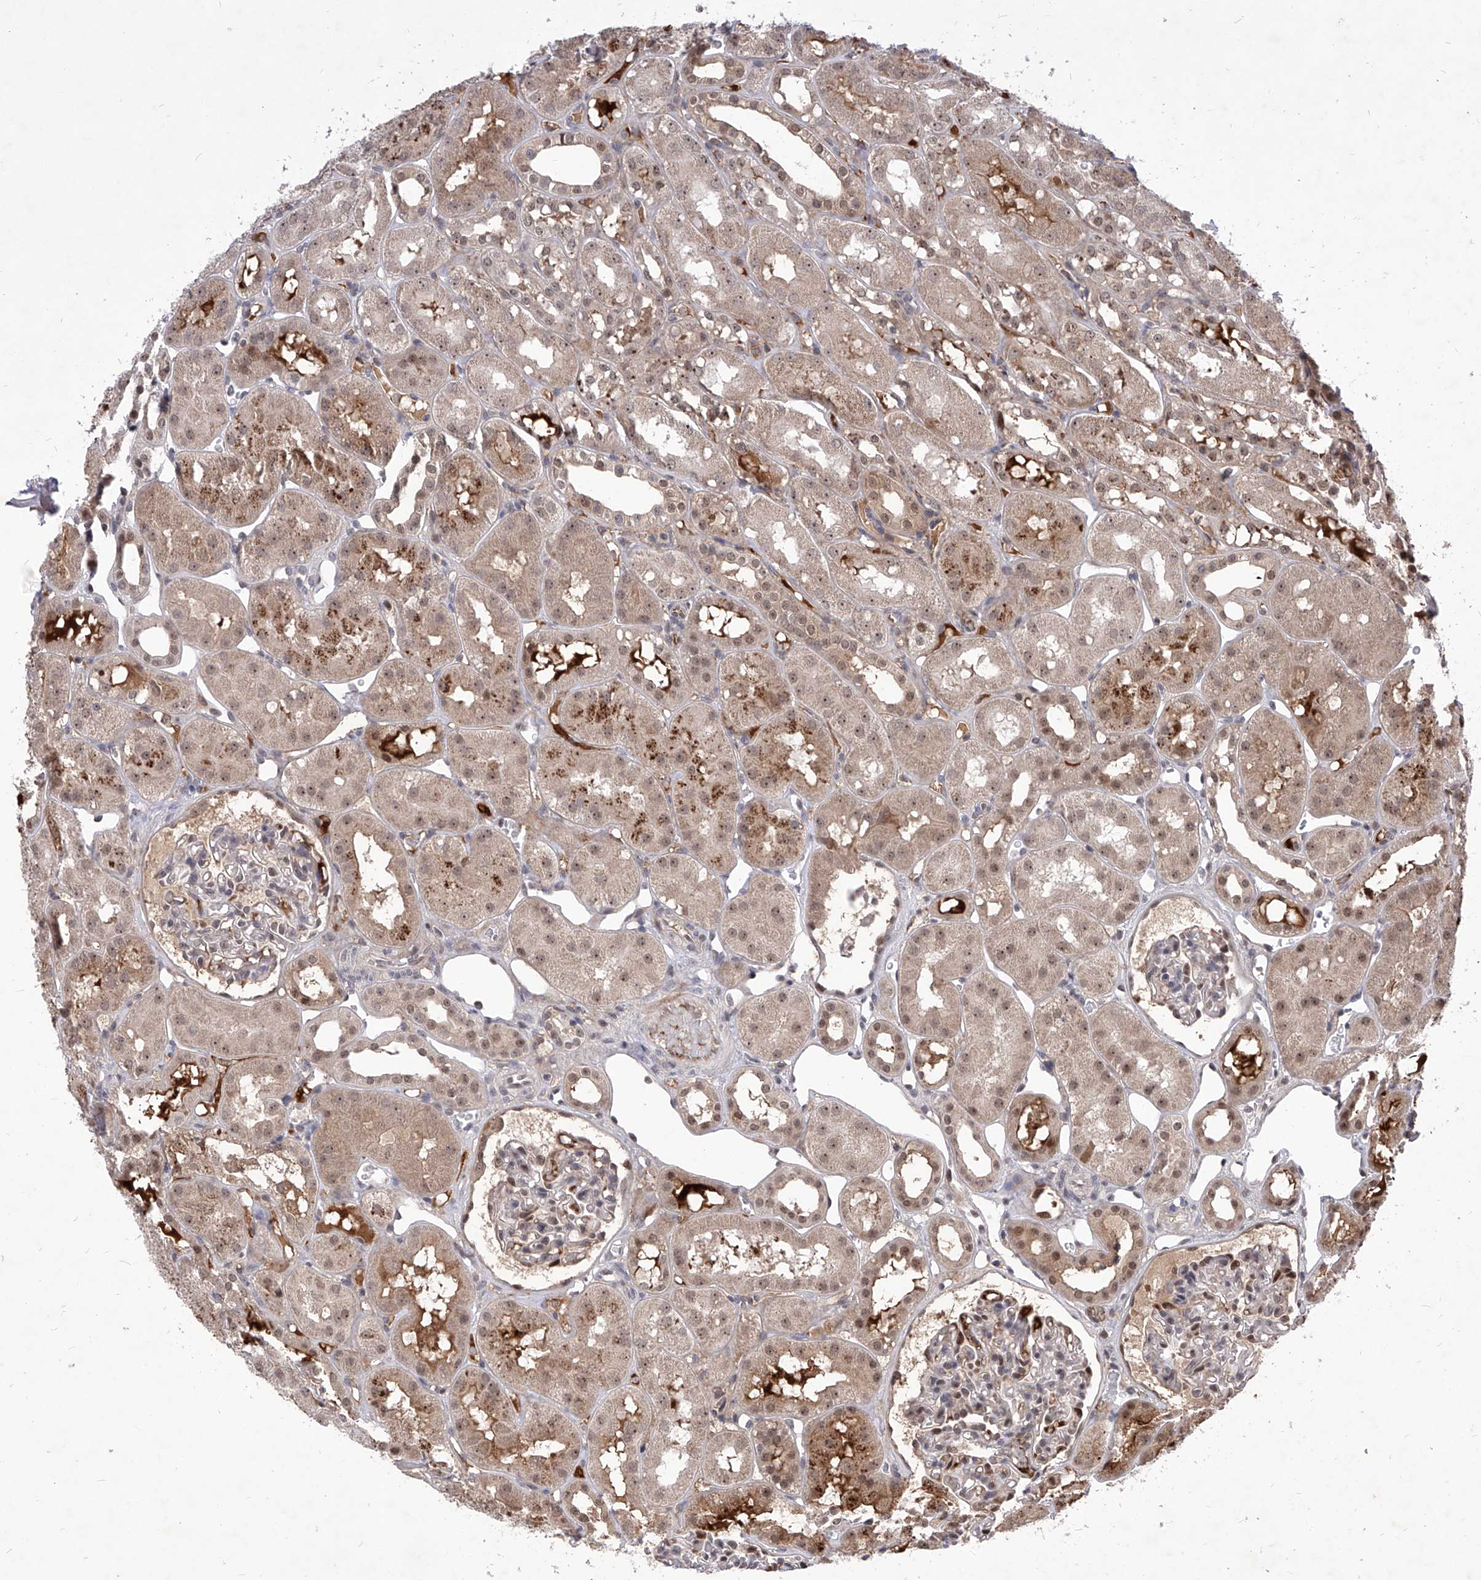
{"staining": {"intensity": "moderate", "quantity": "<25%", "location": "nuclear"}, "tissue": "kidney", "cell_type": "Cells in glomeruli", "image_type": "normal", "snomed": [{"axis": "morphology", "description": "Normal tissue, NOS"}, {"axis": "topography", "description": "Kidney"}], "caption": "IHC (DAB) staining of benign human kidney reveals moderate nuclear protein staining in about <25% of cells in glomeruli.", "gene": "LGR4", "patient": {"sex": "male", "age": 16}}